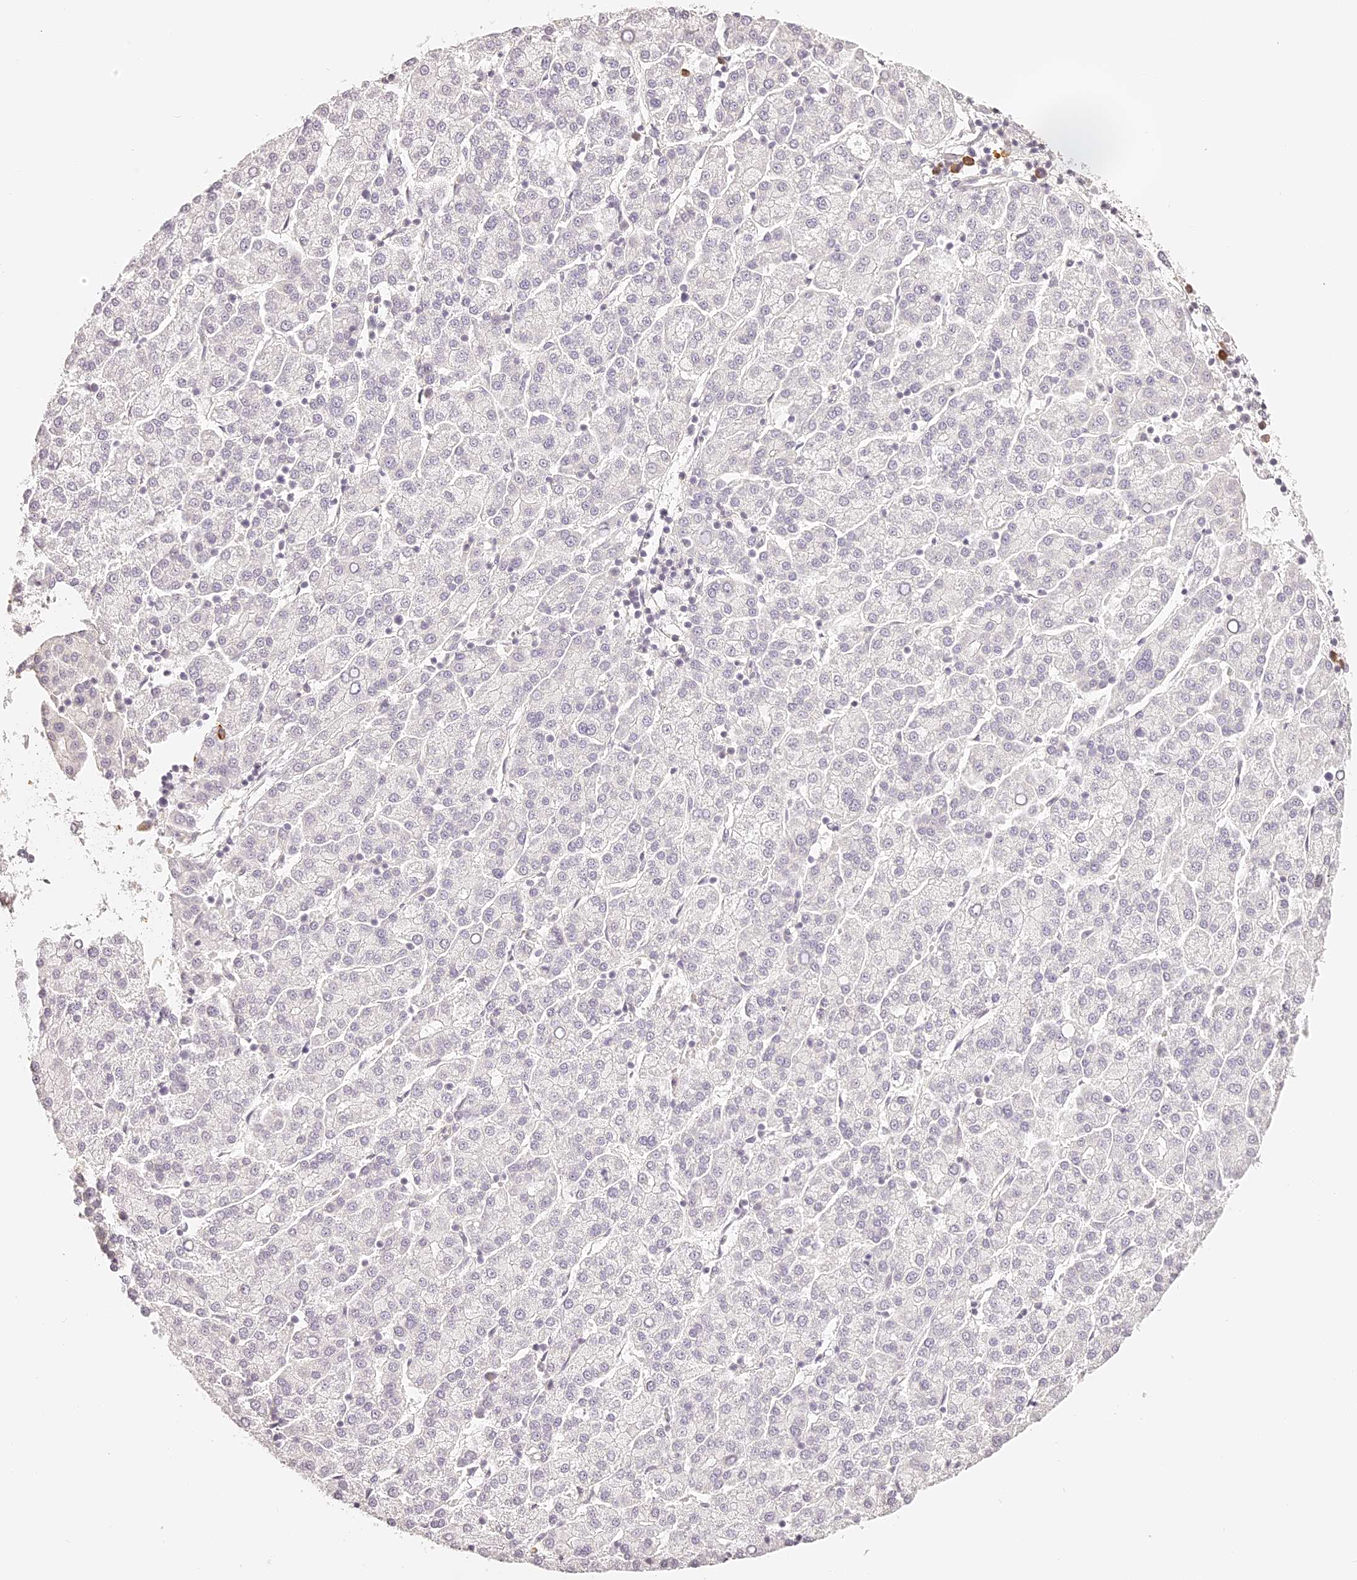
{"staining": {"intensity": "negative", "quantity": "none", "location": "none"}, "tissue": "liver cancer", "cell_type": "Tumor cells", "image_type": "cancer", "snomed": [{"axis": "morphology", "description": "Carcinoma, Hepatocellular, NOS"}, {"axis": "topography", "description": "Liver"}], "caption": "Human hepatocellular carcinoma (liver) stained for a protein using IHC displays no positivity in tumor cells.", "gene": "TRIM45", "patient": {"sex": "female", "age": 58}}